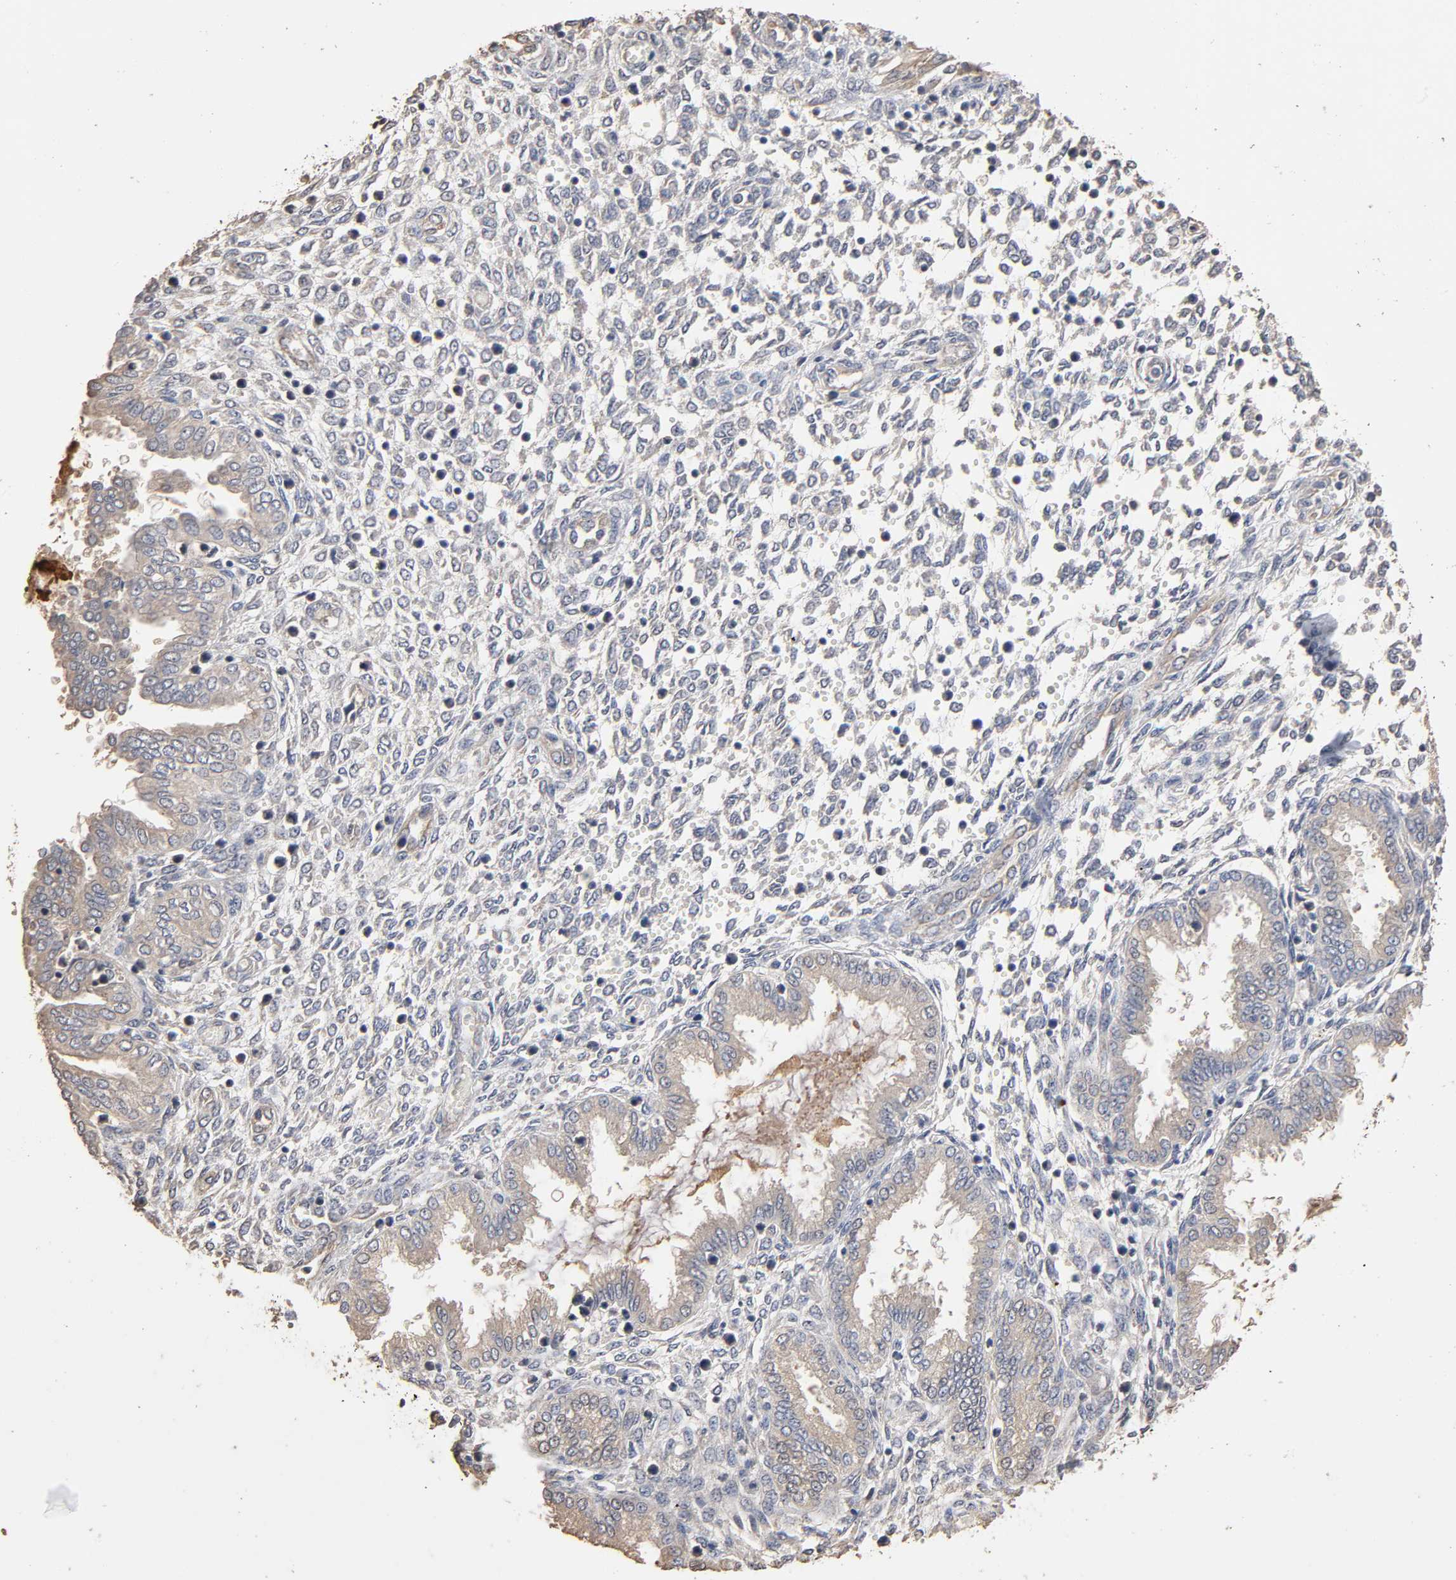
{"staining": {"intensity": "weak", "quantity": ">75%", "location": "cytoplasmic/membranous"}, "tissue": "endometrium", "cell_type": "Cells in endometrial stroma", "image_type": "normal", "snomed": [{"axis": "morphology", "description": "Normal tissue, NOS"}, {"axis": "topography", "description": "Endometrium"}], "caption": "Protein expression analysis of unremarkable human endometrium reveals weak cytoplasmic/membranous expression in approximately >75% of cells in endometrial stroma. (IHC, brightfield microscopy, high magnification).", "gene": "ARHGEF7", "patient": {"sex": "female", "age": 33}}